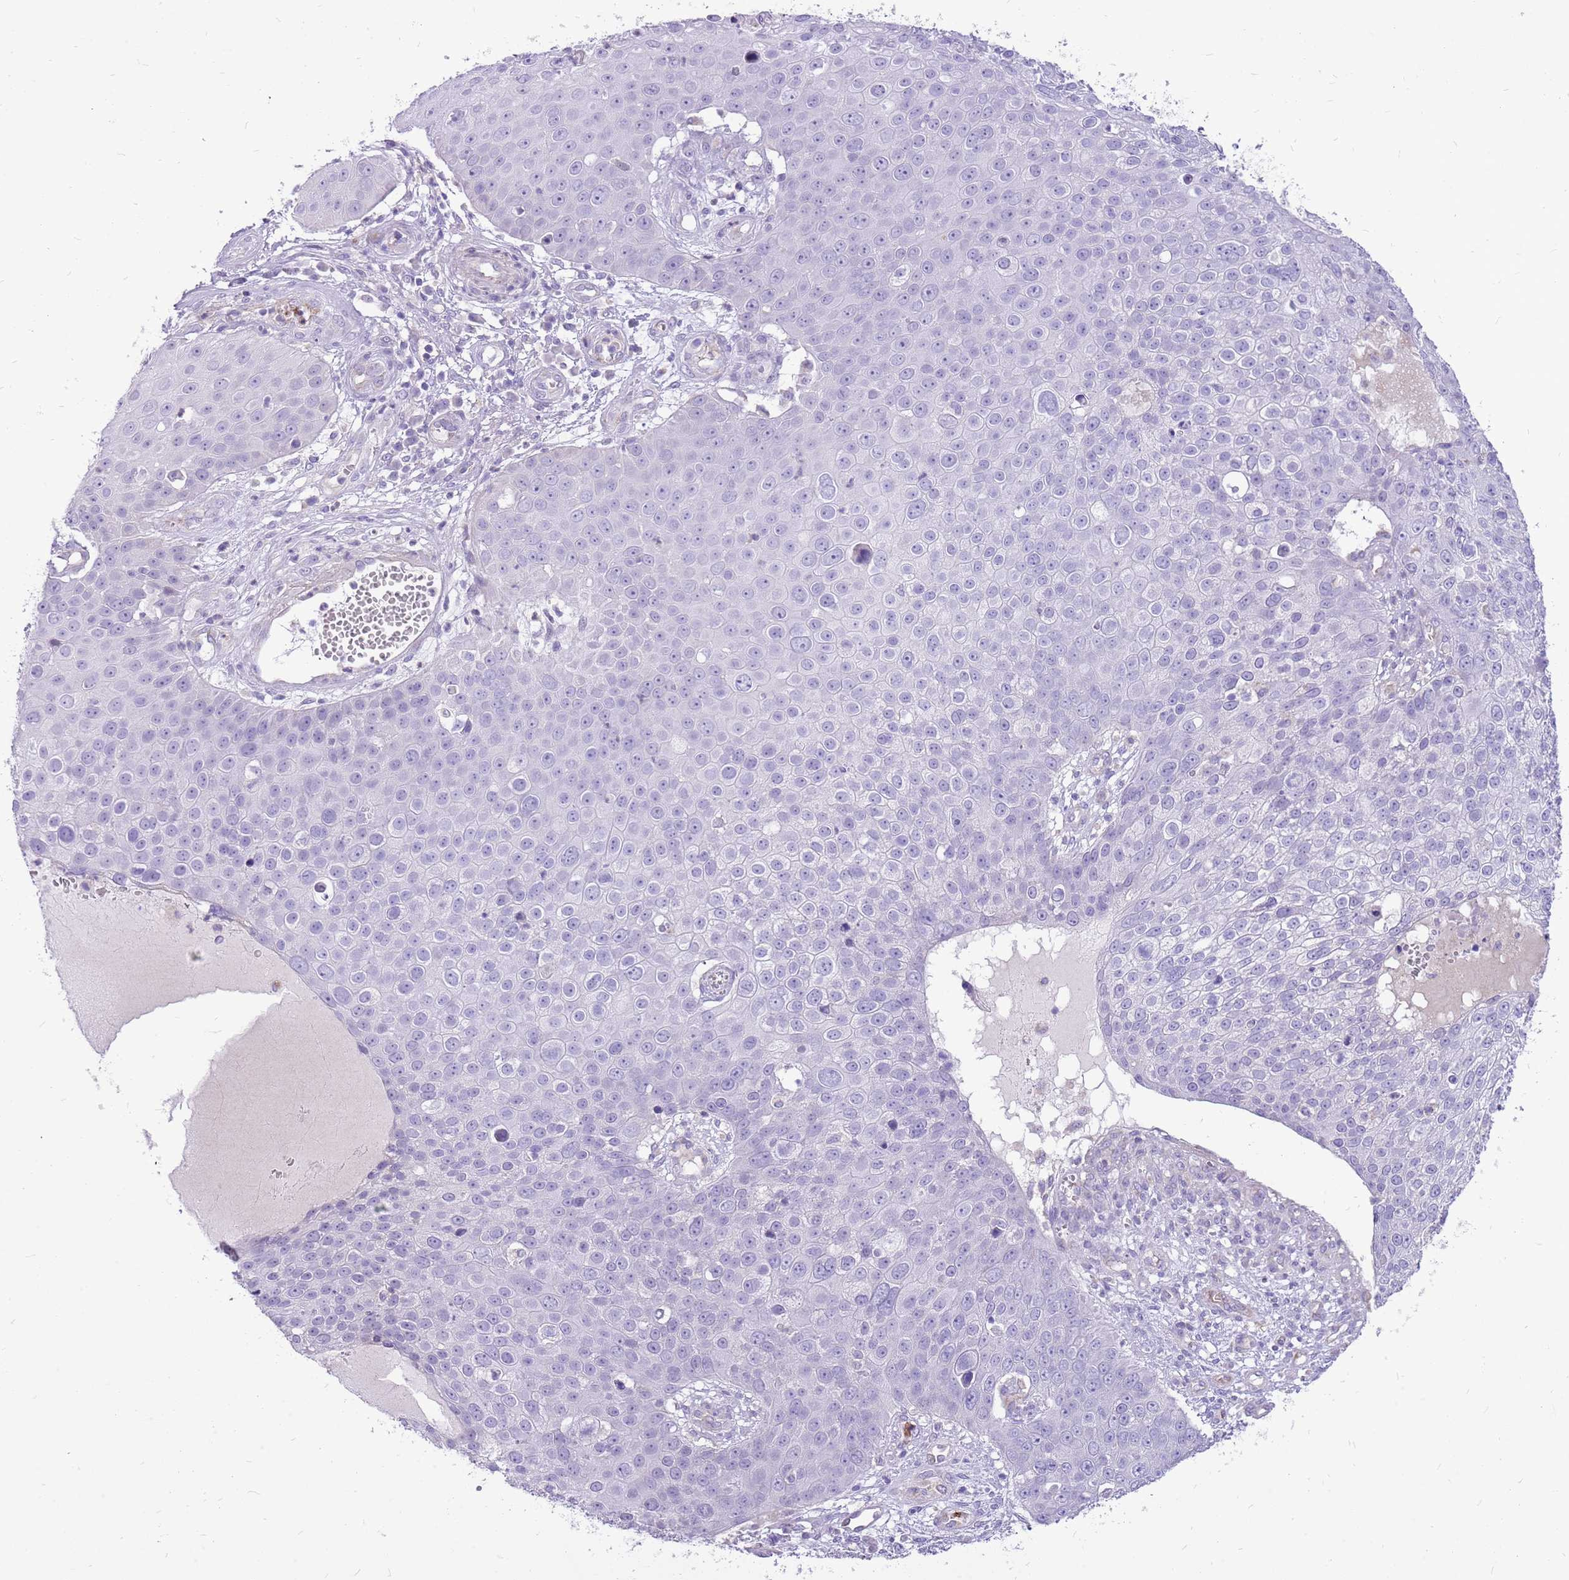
{"staining": {"intensity": "negative", "quantity": "none", "location": "none"}, "tissue": "skin cancer", "cell_type": "Tumor cells", "image_type": "cancer", "snomed": [{"axis": "morphology", "description": "Squamous cell carcinoma, NOS"}, {"axis": "topography", "description": "Skin"}], "caption": "This histopathology image is of squamous cell carcinoma (skin) stained with immunohistochemistry (IHC) to label a protein in brown with the nuclei are counter-stained blue. There is no expression in tumor cells.", "gene": "PCNX1", "patient": {"sex": "male", "age": 71}}